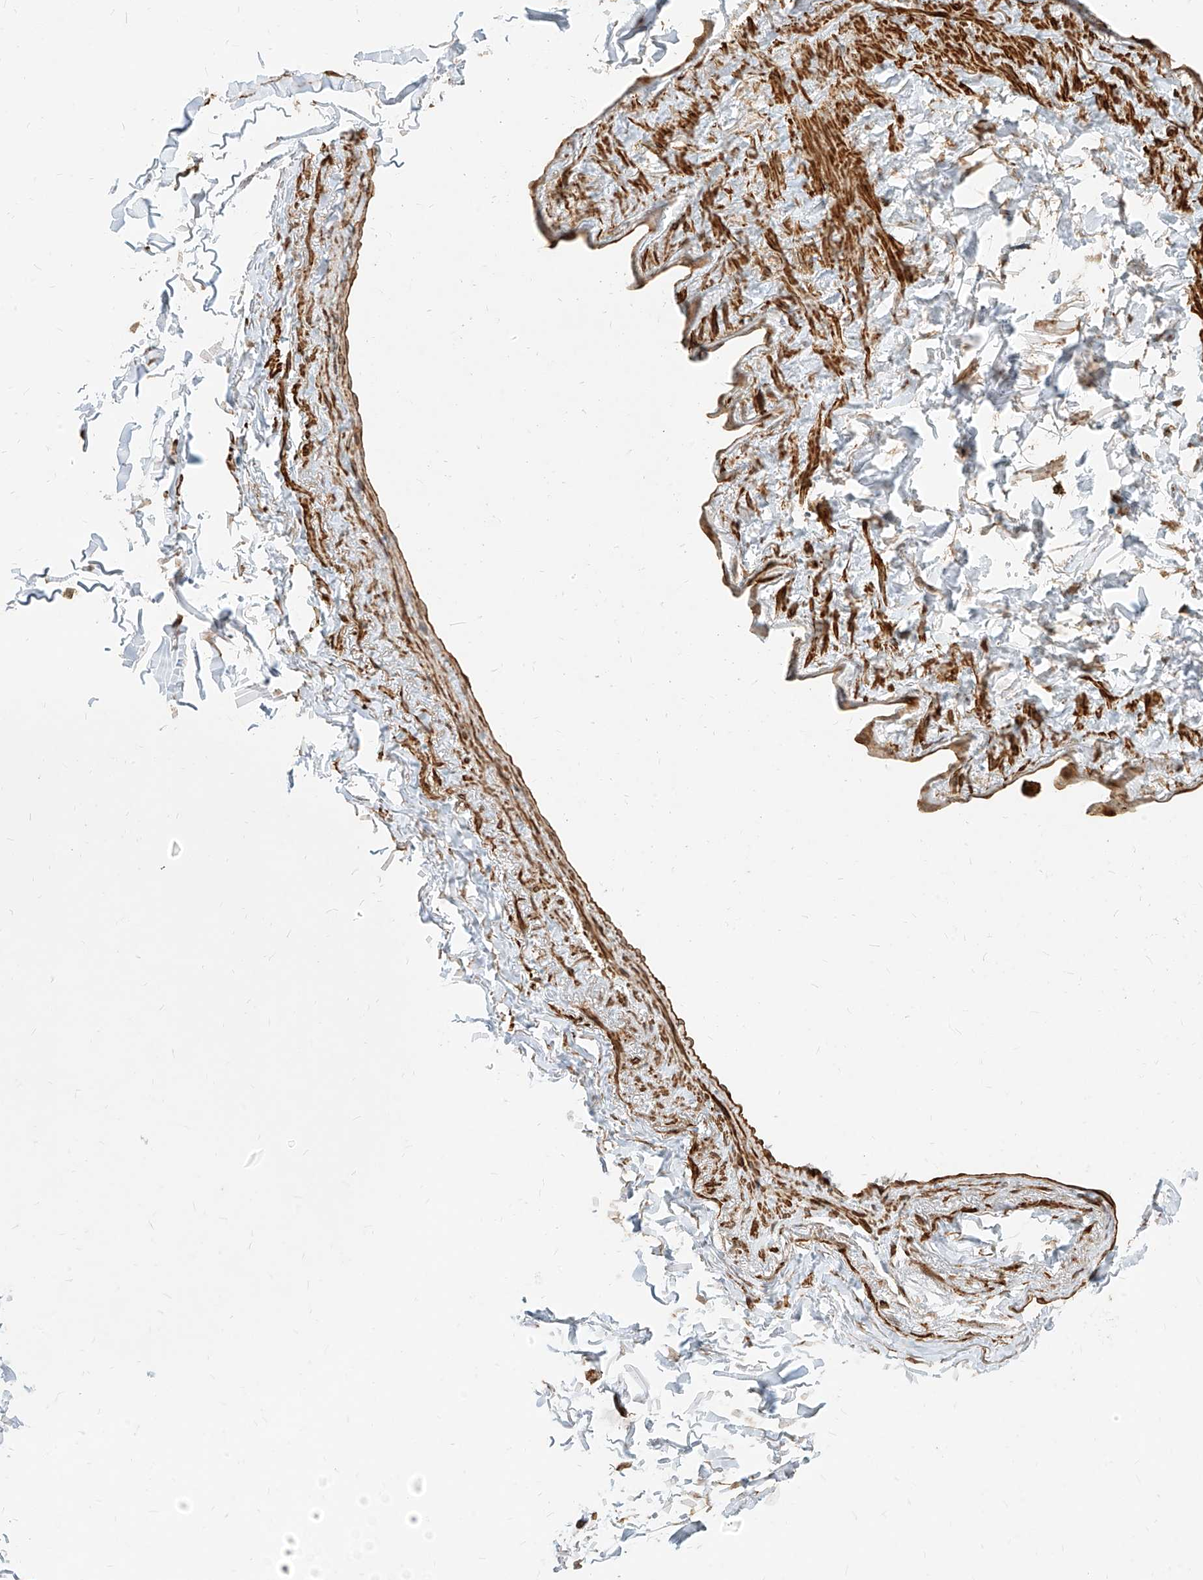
{"staining": {"intensity": "strong", "quantity": ">75%", "location": "cytoplasmic/membranous"}, "tissue": "adipose tissue", "cell_type": "Adipocytes", "image_type": "normal", "snomed": [{"axis": "morphology", "description": "Normal tissue, NOS"}, {"axis": "topography", "description": "Cartilage tissue"}, {"axis": "topography", "description": "Bronchus"}], "caption": "Strong cytoplasmic/membranous positivity for a protein is appreciated in about >75% of adipocytes of unremarkable adipose tissue using immunohistochemistry (IHC).", "gene": "MTX2", "patient": {"sex": "female", "age": 73}}